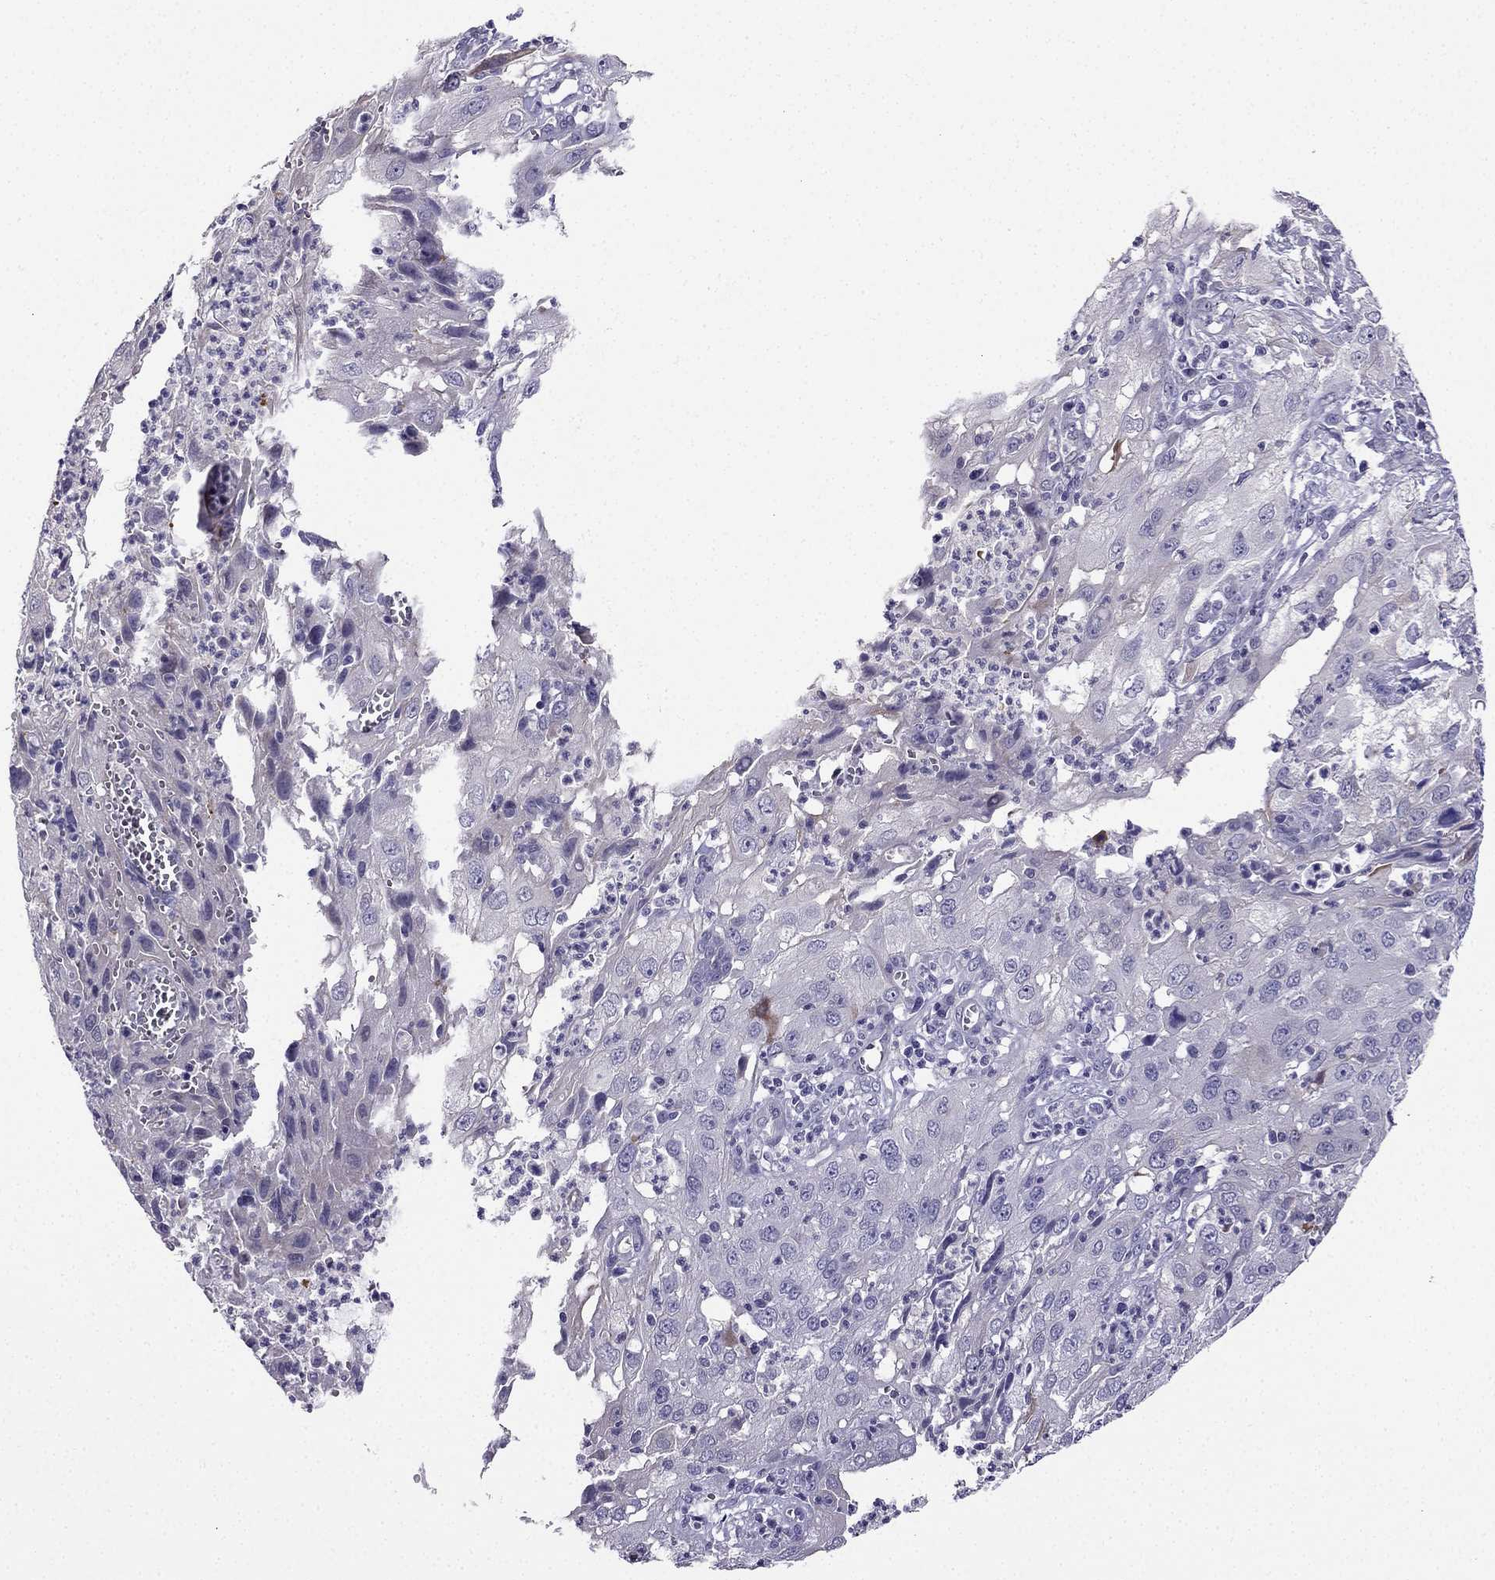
{"staining": {"intensity": "negative", "quantity": "none", "location": "none"}, "tissue": "cervical cancer", "cell_type": "Tumor cells", "image_type": "cancer", "snomed": [{"axis": "morphology", "description": "Squamous cell carcinoma, NOS"}, {"axis": "topography", "description": "Cervix"}], "caption": "Human cervical squamous cell carcinoma stained for a protein using immunohistochemistry exhibits no positivity in tumor cells.", "gene": "KCNJ10", "patient": {"sex": "female", "age": 32}}